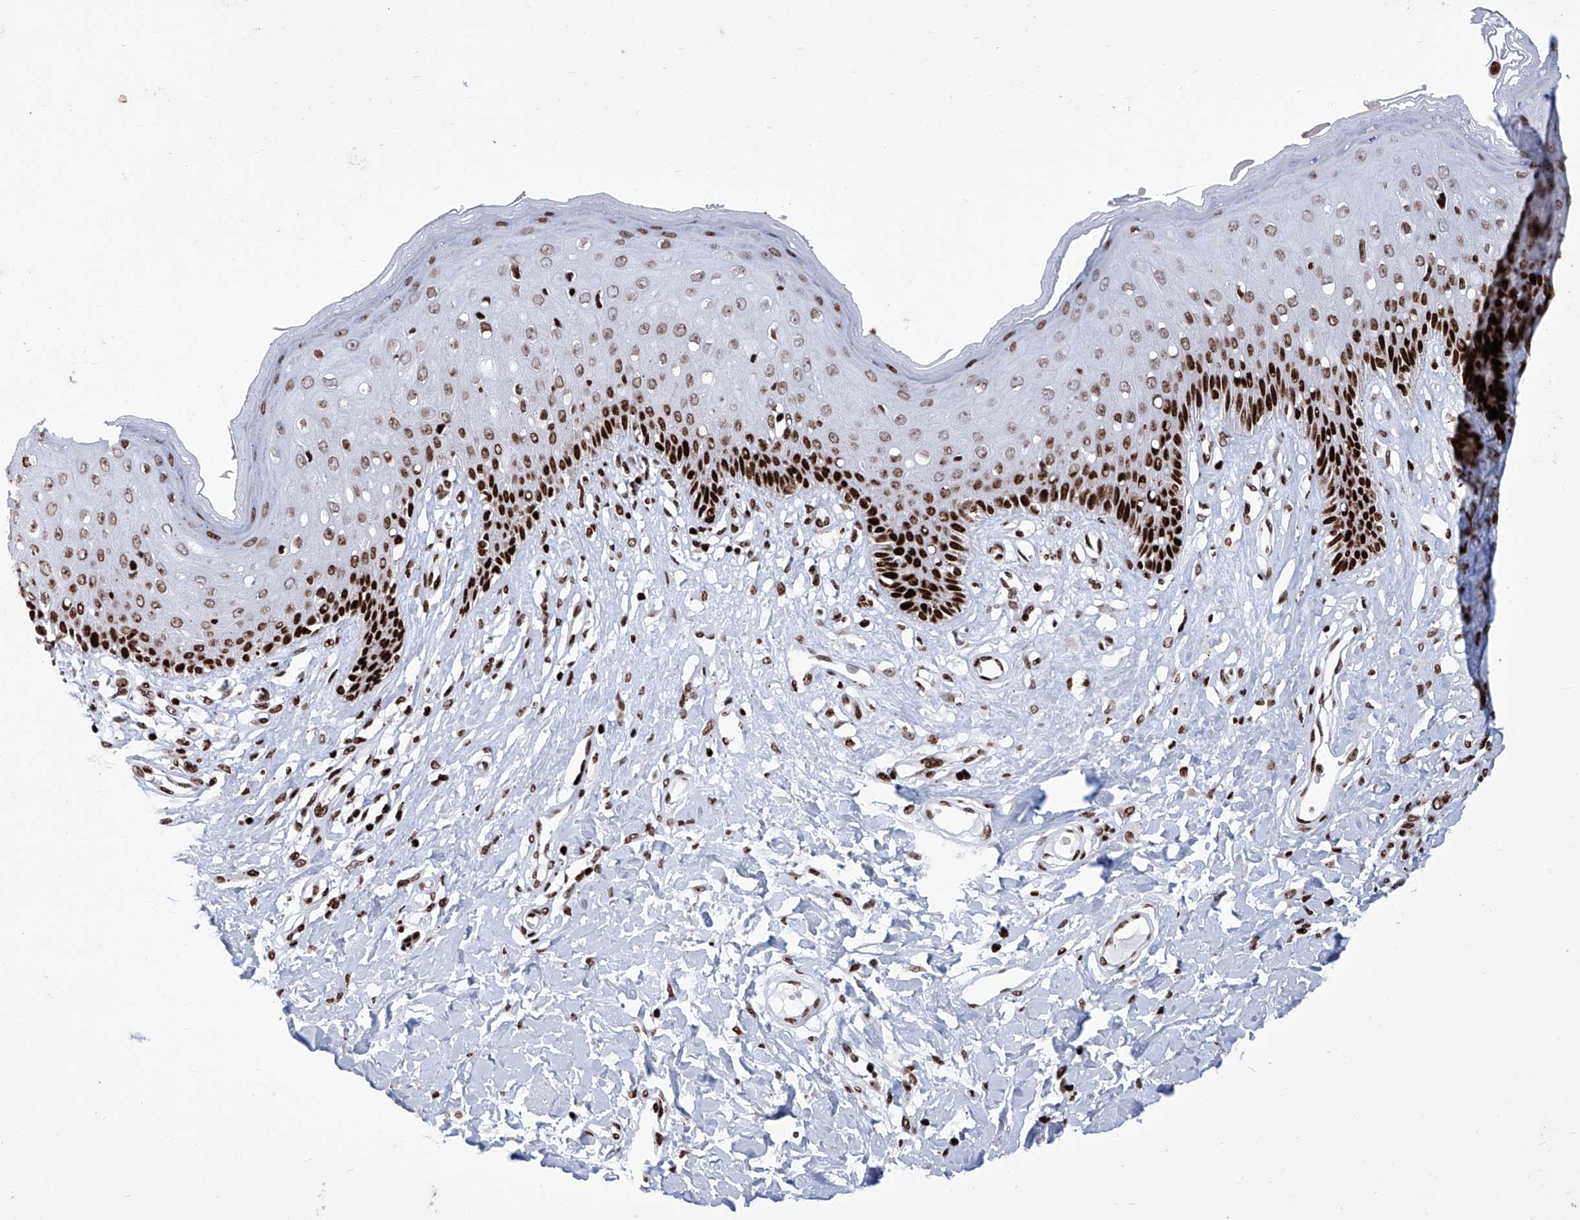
{"staining": {"intensity": "strong", "quantity": "25%-75%", "location": "nuclear"}, "tissue": "skin", "cell_type": "Epidermal cells", "image_type": "normal", "snomed": [{"axis": "morphology", "description": "Normal tissue, NOS"}, {"axis": "morphology", "description": "Squamous cell carcinoma, NOS"}, {"axis": "topography", "description": "Vulva"}], "caption": "Immunohistochemistry micrograph of normal skin: human skin stained using immunohistochemistry (IHC) exhibits high levels of strong protein expression localized specifically in the nuclear of epidermal cells, appearing as a nuclear brown color.", "gene": "HEY2", "patient": {"sex": "female", "age": 85}}